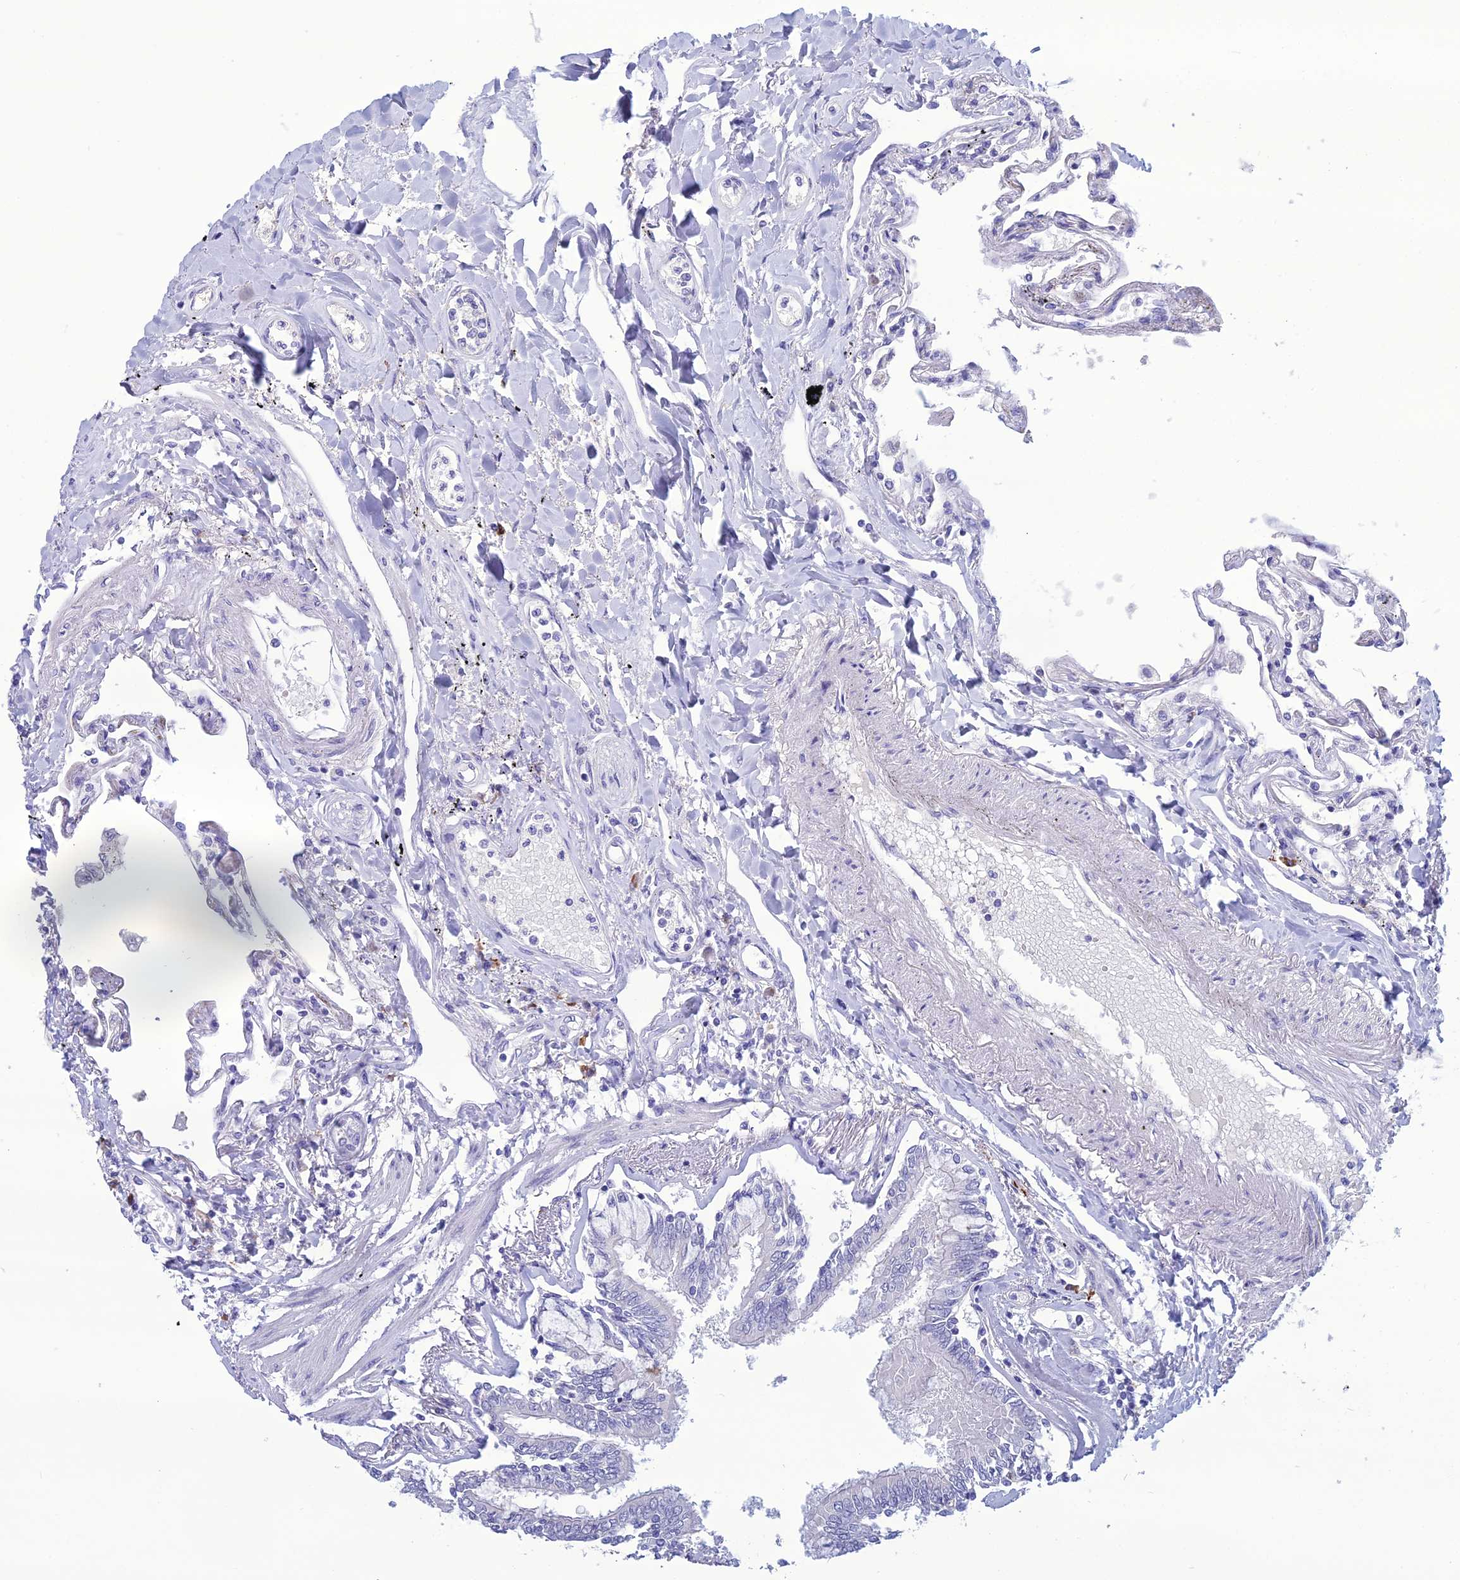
{"staining": {"intensity": "negative", "quantity": "none", "location": "none"}, "tissue": "lung", "cell_type": "Alveolar cells", "image_type": "normal", "snomed": [{"axis": "morphology", "description": "Normal tissue, NOS"}, {"axis": "topography", "description": "Lung"}], "caption": "DAB (3,3'-diaminobenzidine) immunohistochemical staining of unremarkable human lung shows no significant staining in alveolar cells. Brightfield microscopy of immunohistochemistry (IHC) stained with DAB (3,3'-diaminobenzidine) (brown) and hematoxylin (blue), captured at high magnification.", "gene": "CRB2", "patient": {"sex": "female", "age": 67}}